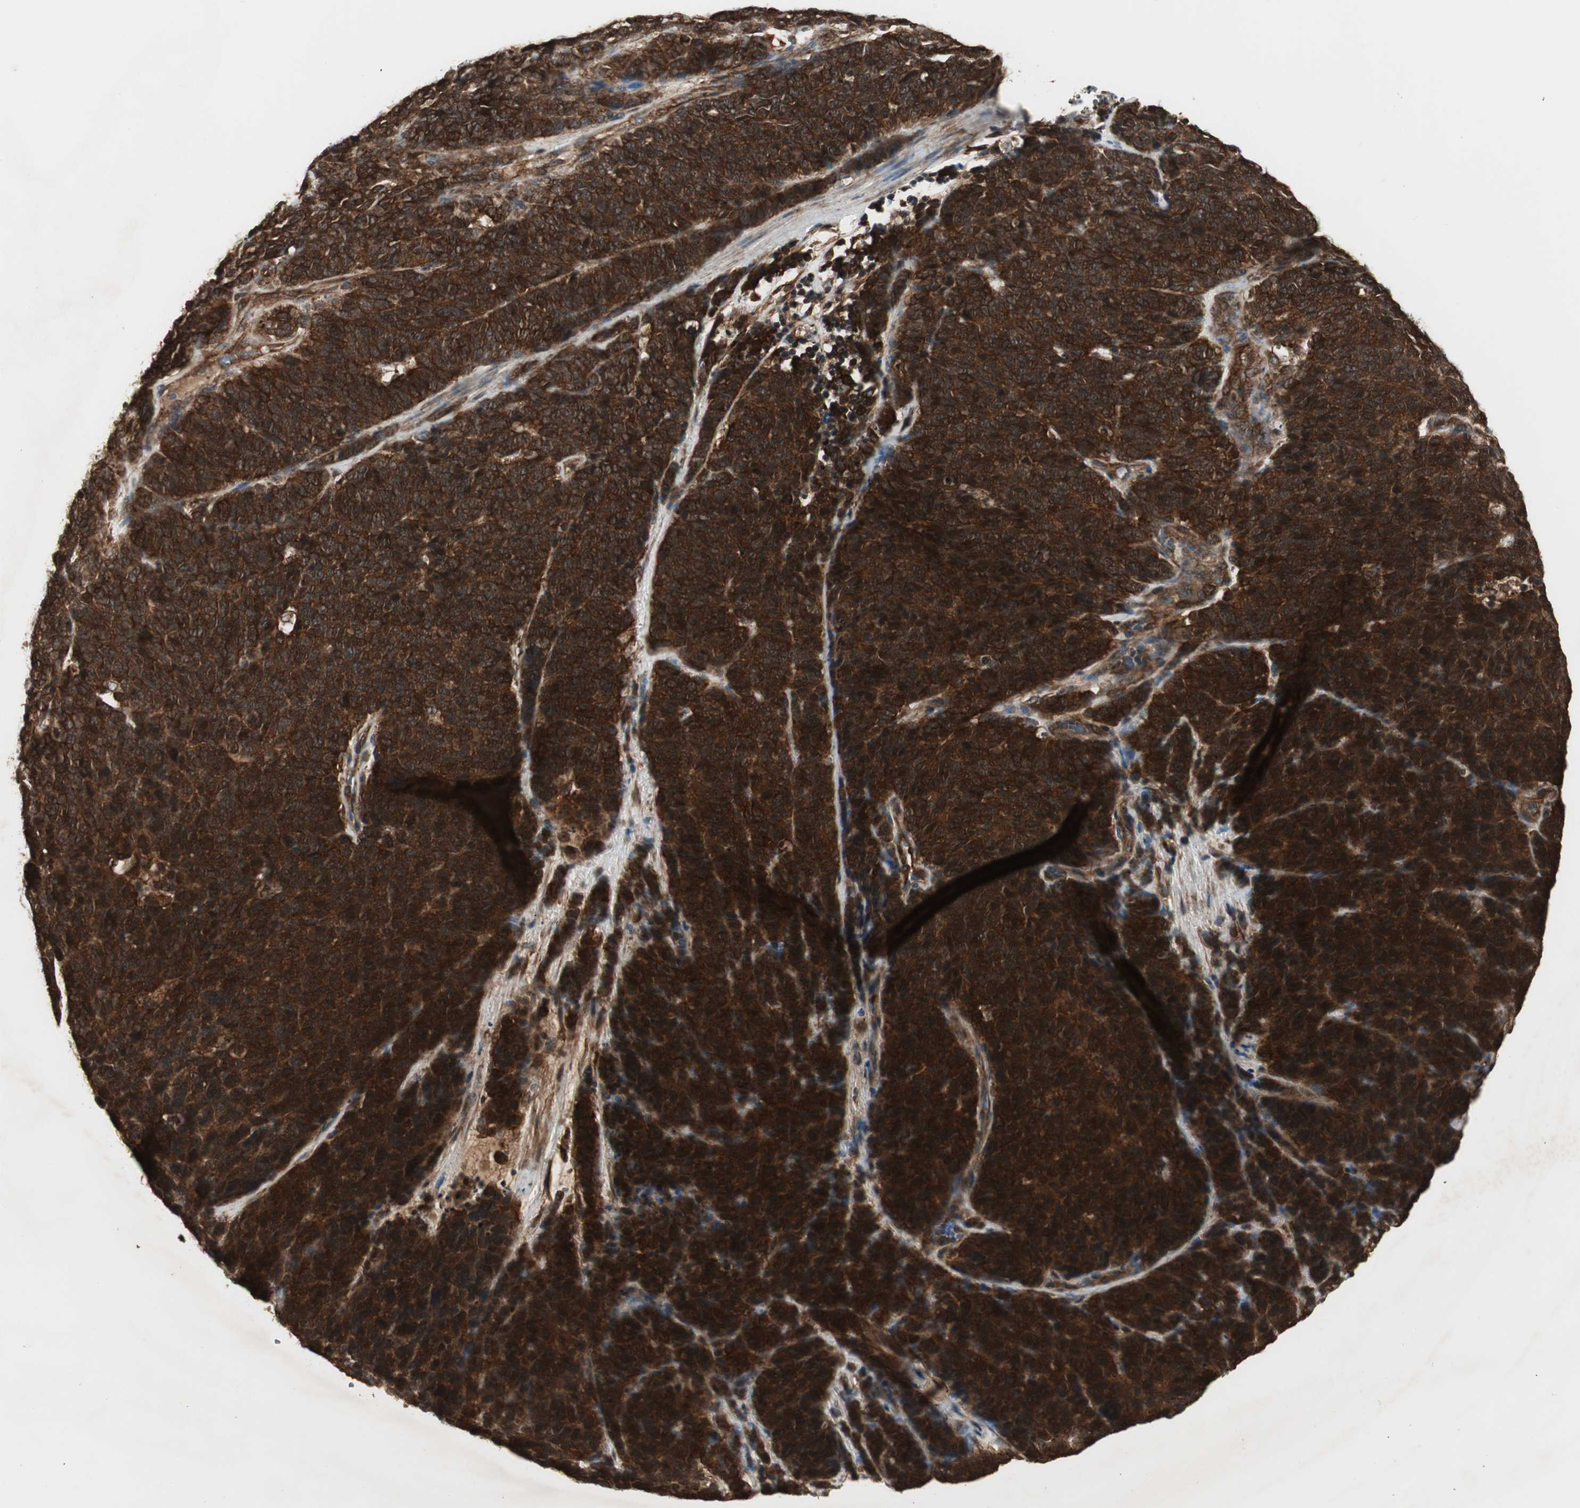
{"staining": {"intensity": "strong", "quantity": ">75%", "location": "cytoplasmic/membranous"}, "tissue": "lung cancer", "cell_type": "Tumor cells", "image_type": "cancer", "snomed": [{"axis": "morphology", "description": "Neoplasm, malignant, NOS"}, {"axis": "topography", "description": "Lung"}], "caption": "A histopathology image of lung cancer stained for a protein reveals strong cytoplasmic/membranous brown staining in tumor cells. (Stains: DAB (3,3'-diaminobenzidine) in brown, nuclei in blue, Microscopy: brightfield microscopy at high magnification).", "gene": "PTPN11", "patient": {"sex": "female", "age": 58}}